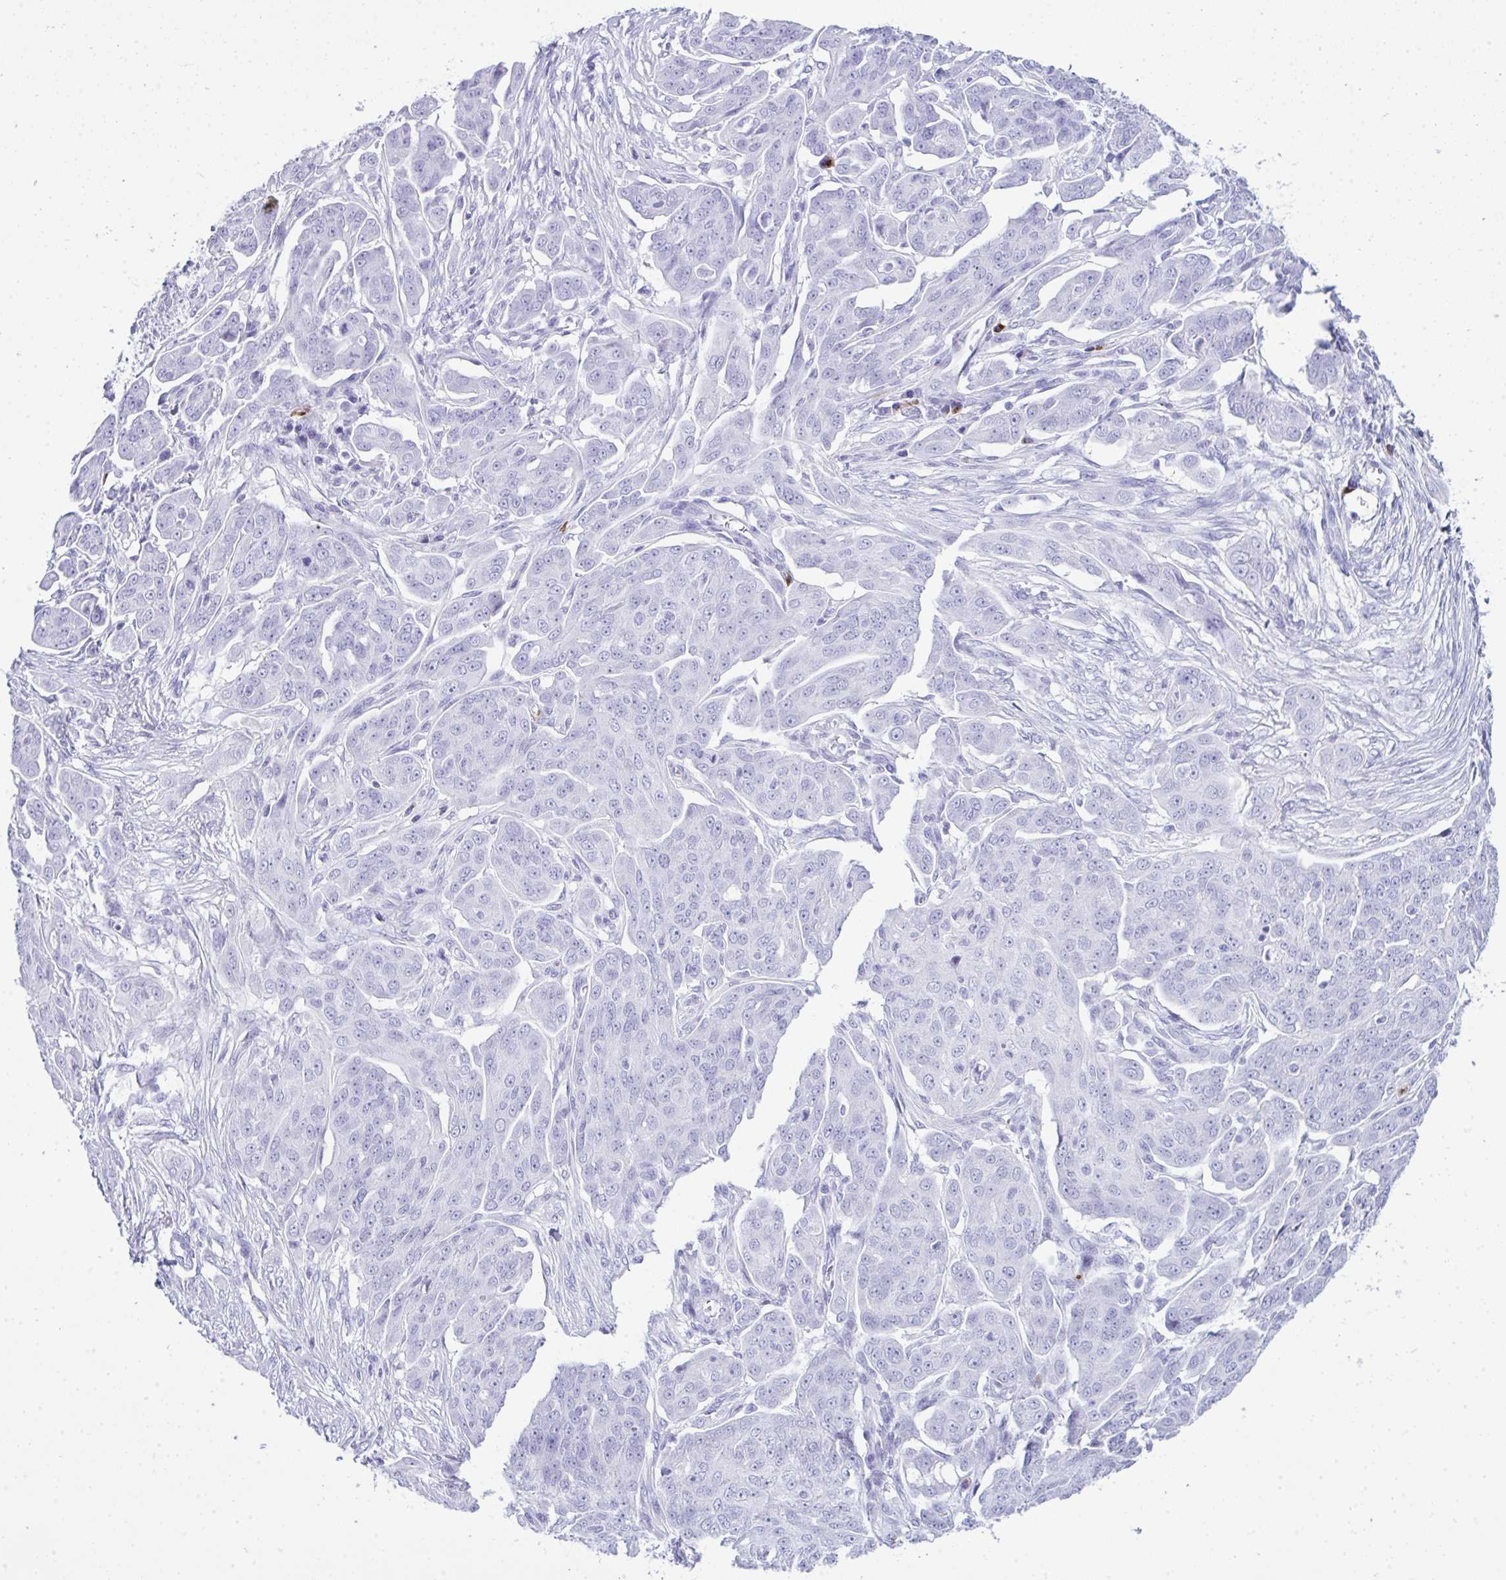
{"staining": {"intensity": "negative", "quantity": "none", "location": "none"}, "tissue": "ovarian cancer", "cell_type": "Tumor cells", "image_type": "cancer", "snomed": [{"axis": "morphology", "description": "Carcinoma, endometroid"}, {"axis": "topography", "description": "Ovary"}], "caption": "This micrograph is of endometroid carcinoma (ovarian) stained with IHC to label a protein in brown with the nuclei are counter-stained blue. There is no staining in tumor cells.", "gene": "JCHAIN", "patient": {"sex": "female", "age": 70}}